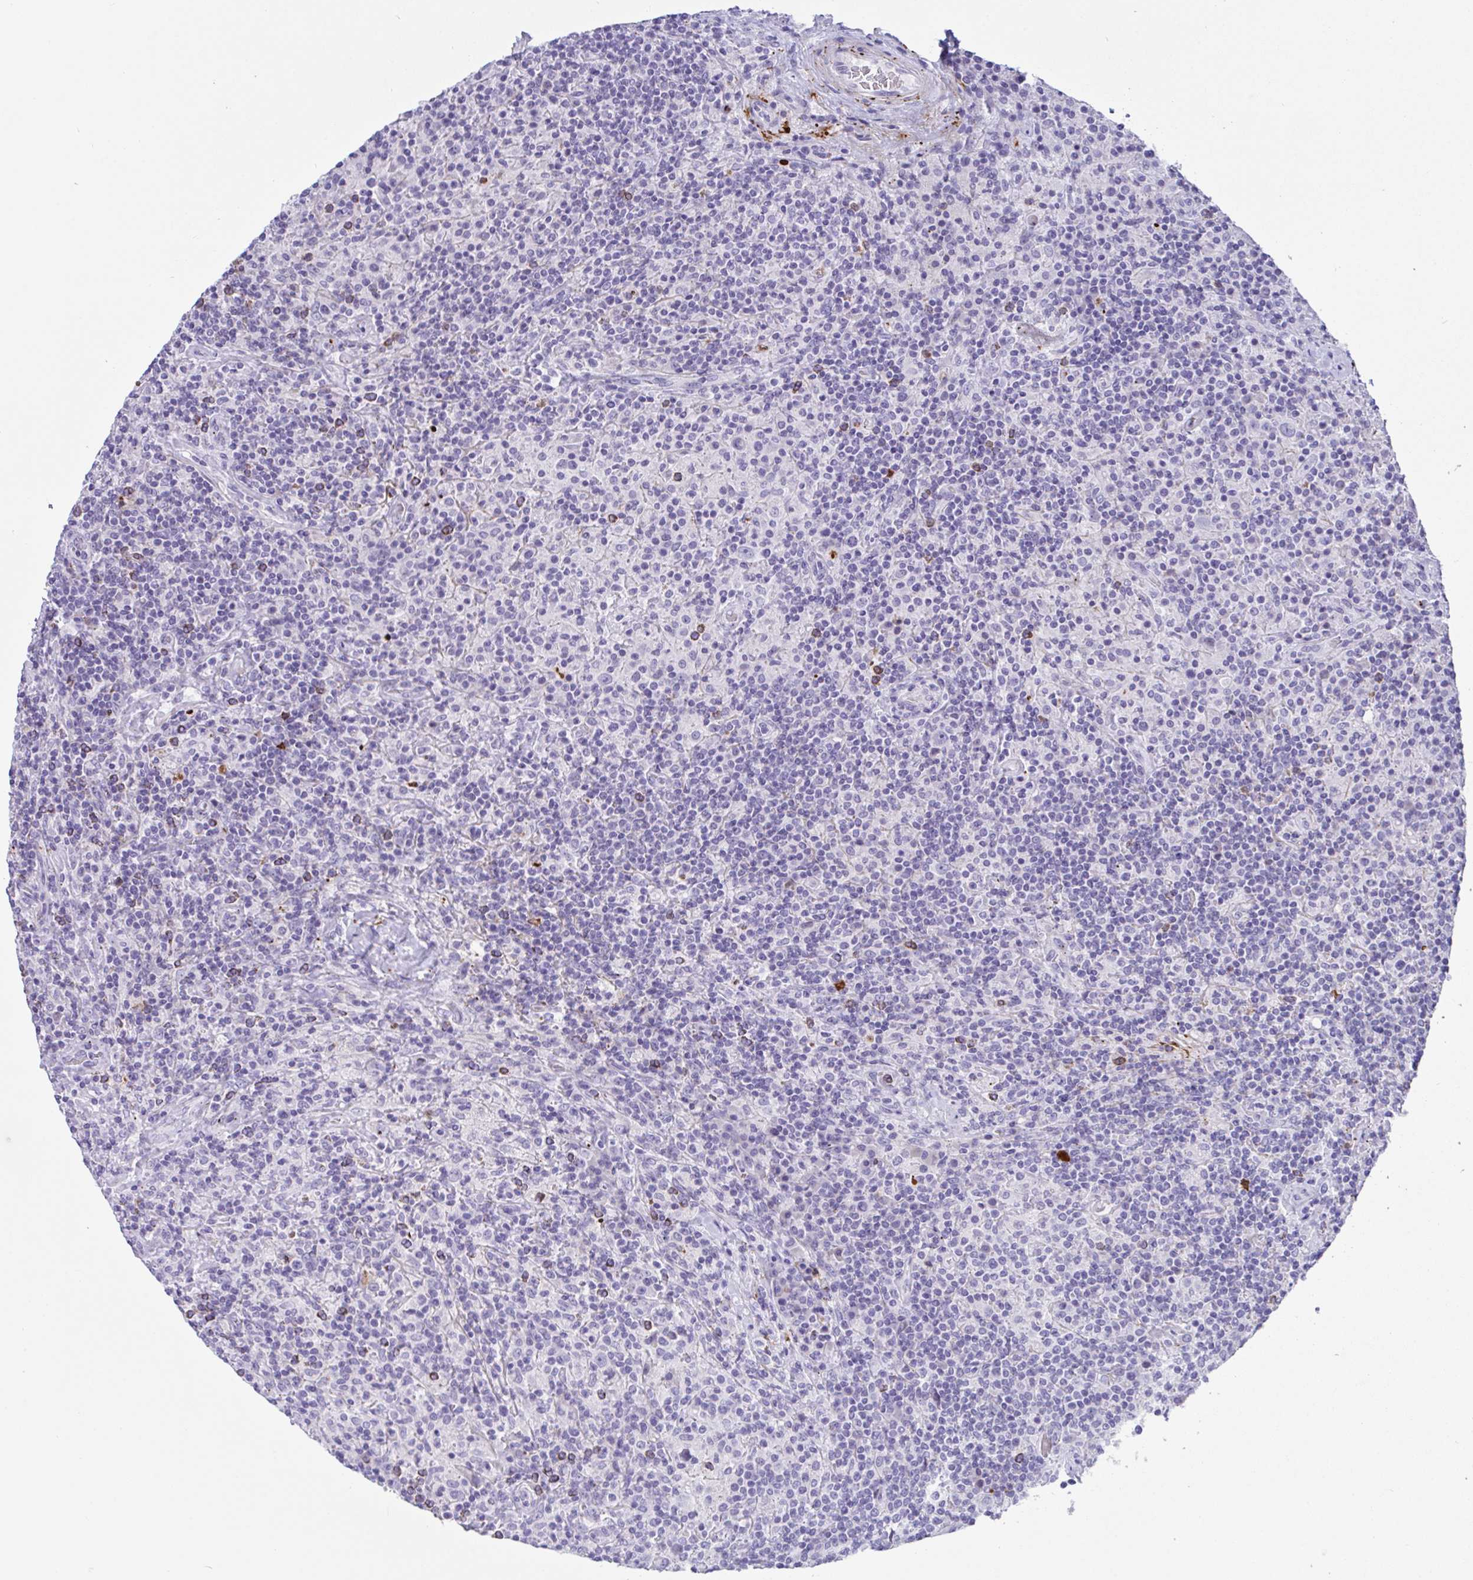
{"staining": {"intensity": "negative", "quantity": "none", "location": "none"}, "tissue": "lymphoma", "cell_type": "Tumor cells", "image_type": "cancer", "snomed": [{"axis": "morphology", "description": "Hodgkin's disease, NOS"}, {"axis": "topography", "description": "Lymph node"}], "caption": "Tumor cells show no significant protein positivity in Hodgkin's disease. (Immunohistochemistry, brightfield microscopy, high magnification).", "gene": "KMT2E", "patient": {"sex": "male", "age": 70}}